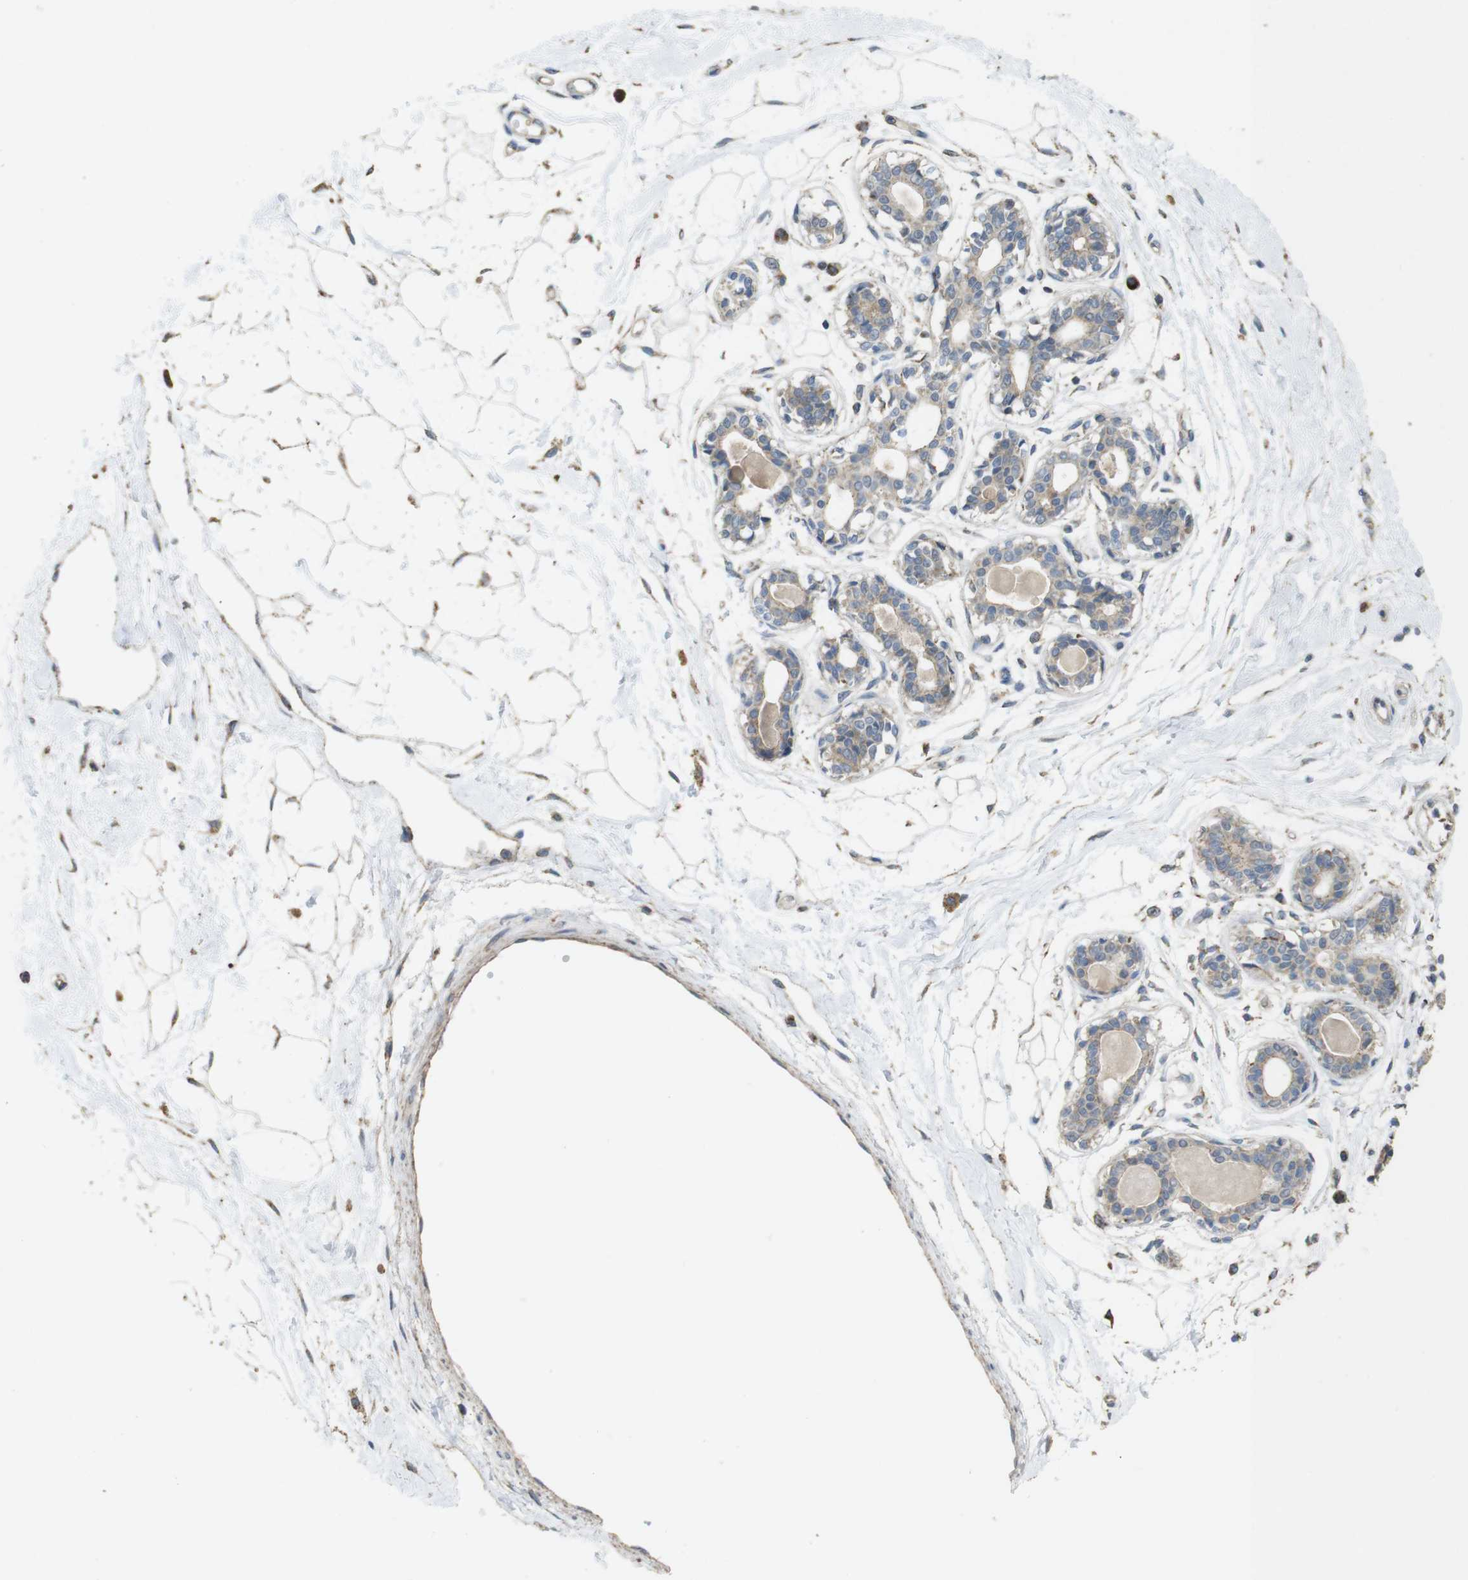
{"staining": {"intensity": "negative", "quantity": "none", "location": "none"}, "tissue": "breast", "cell_type": "Adipocytes", "image_type": "normal", "snomed": [{"axis": "morphology", "description": "Normal tissue, NOS"}, {"axis": "topography", "description": "Breast"}], "caption": "This histopathology image is of normal breast stained with immunohistochemistry (IHC) to label a protein in brown with the nuclei are counter-stained blue. There is no staining in adipocytes.", "gene": "CALHM2", "patient": {"sex": "female", "age": 45}}